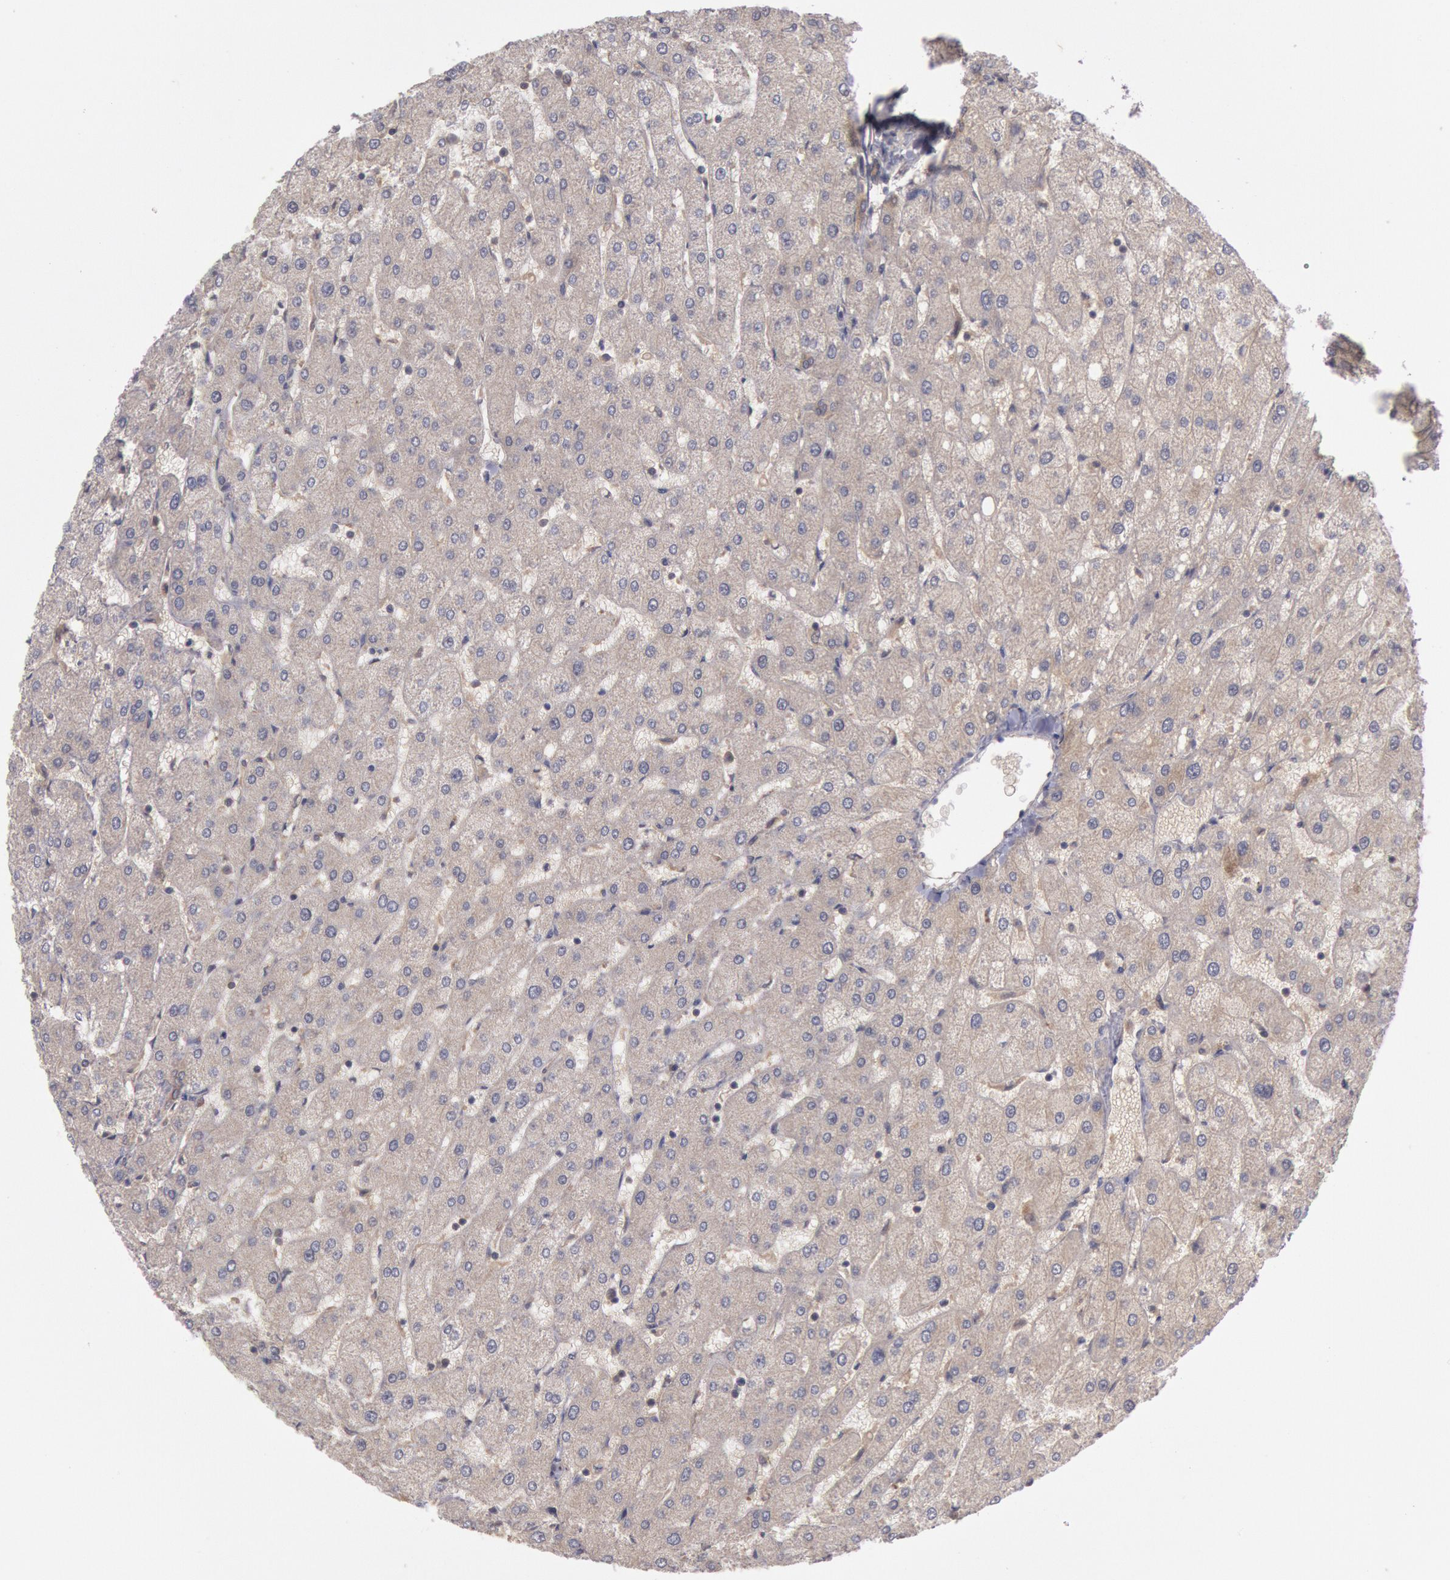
{"staining": {"intensity": "weak", "quantity": ">75%", "location": "cytoplasmic/membranous"}, "tissue": "liver", "cell_type": "Hepatocytes", "image_type": "normal", "snomed": [{"axis": "morphology", "description": "Normal tissue, NOS"}, {"axis": "topography", "description": "Liver"}], "caption": "This is a histology image of immunohistochemistry (IHC) staining of unremarkable liver, which shows weak expression in the cytoplasmic/membranous of hepatocytes.", "gene": "BRAF", "patient": {"sex": "male", "age": 67}}